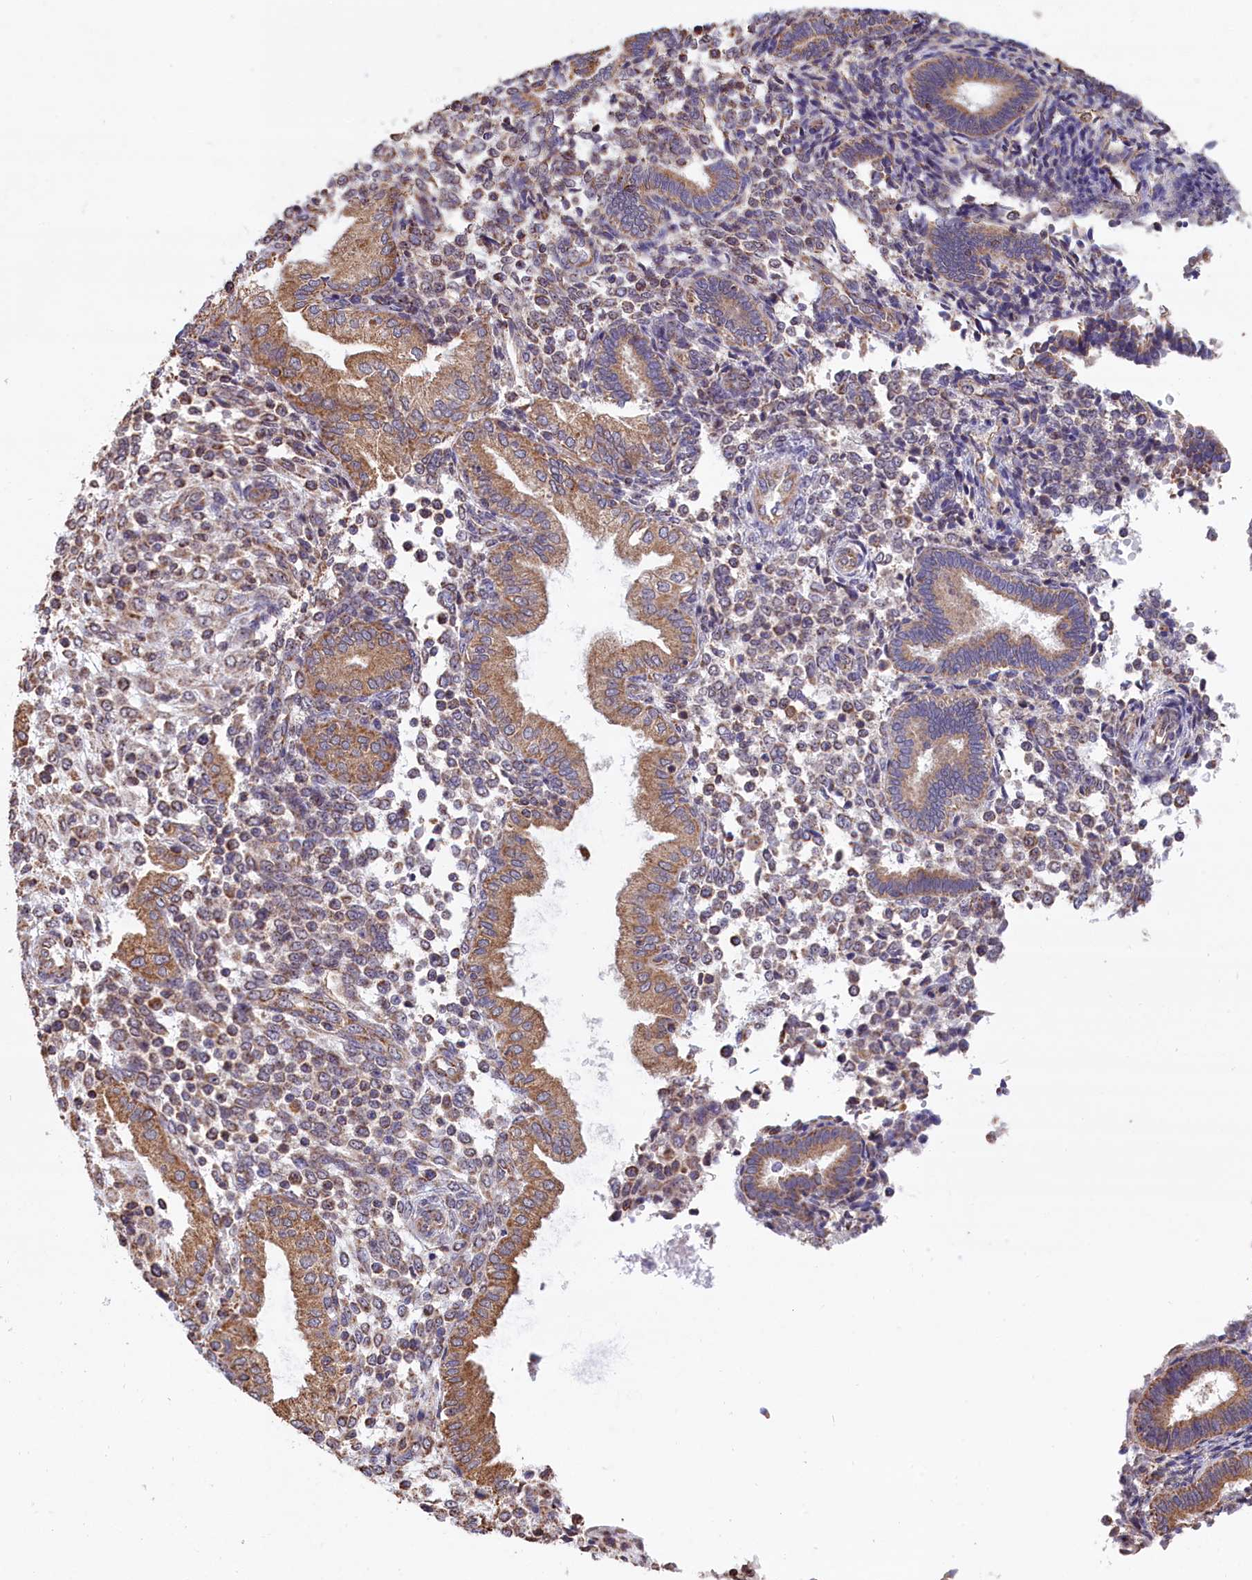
{"staining": {"intensity": "weak", "quantity": "<25%", "location": "cytoplasmic/membranous"}, "tissue": "endometrium", "cell_type": "Cells in endometrial stroma", "image_type": "normal", "snomed": [{"axis": "morphology", "description": "Normal tissue, NOS"}, {"axis": "topography", "description": "Endometrium"}], "caption": "IHC micrograph of unremarkable endometrium: endometrium stained with DAB exhibits no significant protein expression in cells in endometrial stroma.", "gene": "ENSG00000269825", "patient": {"sex": "female", "age": 53}}